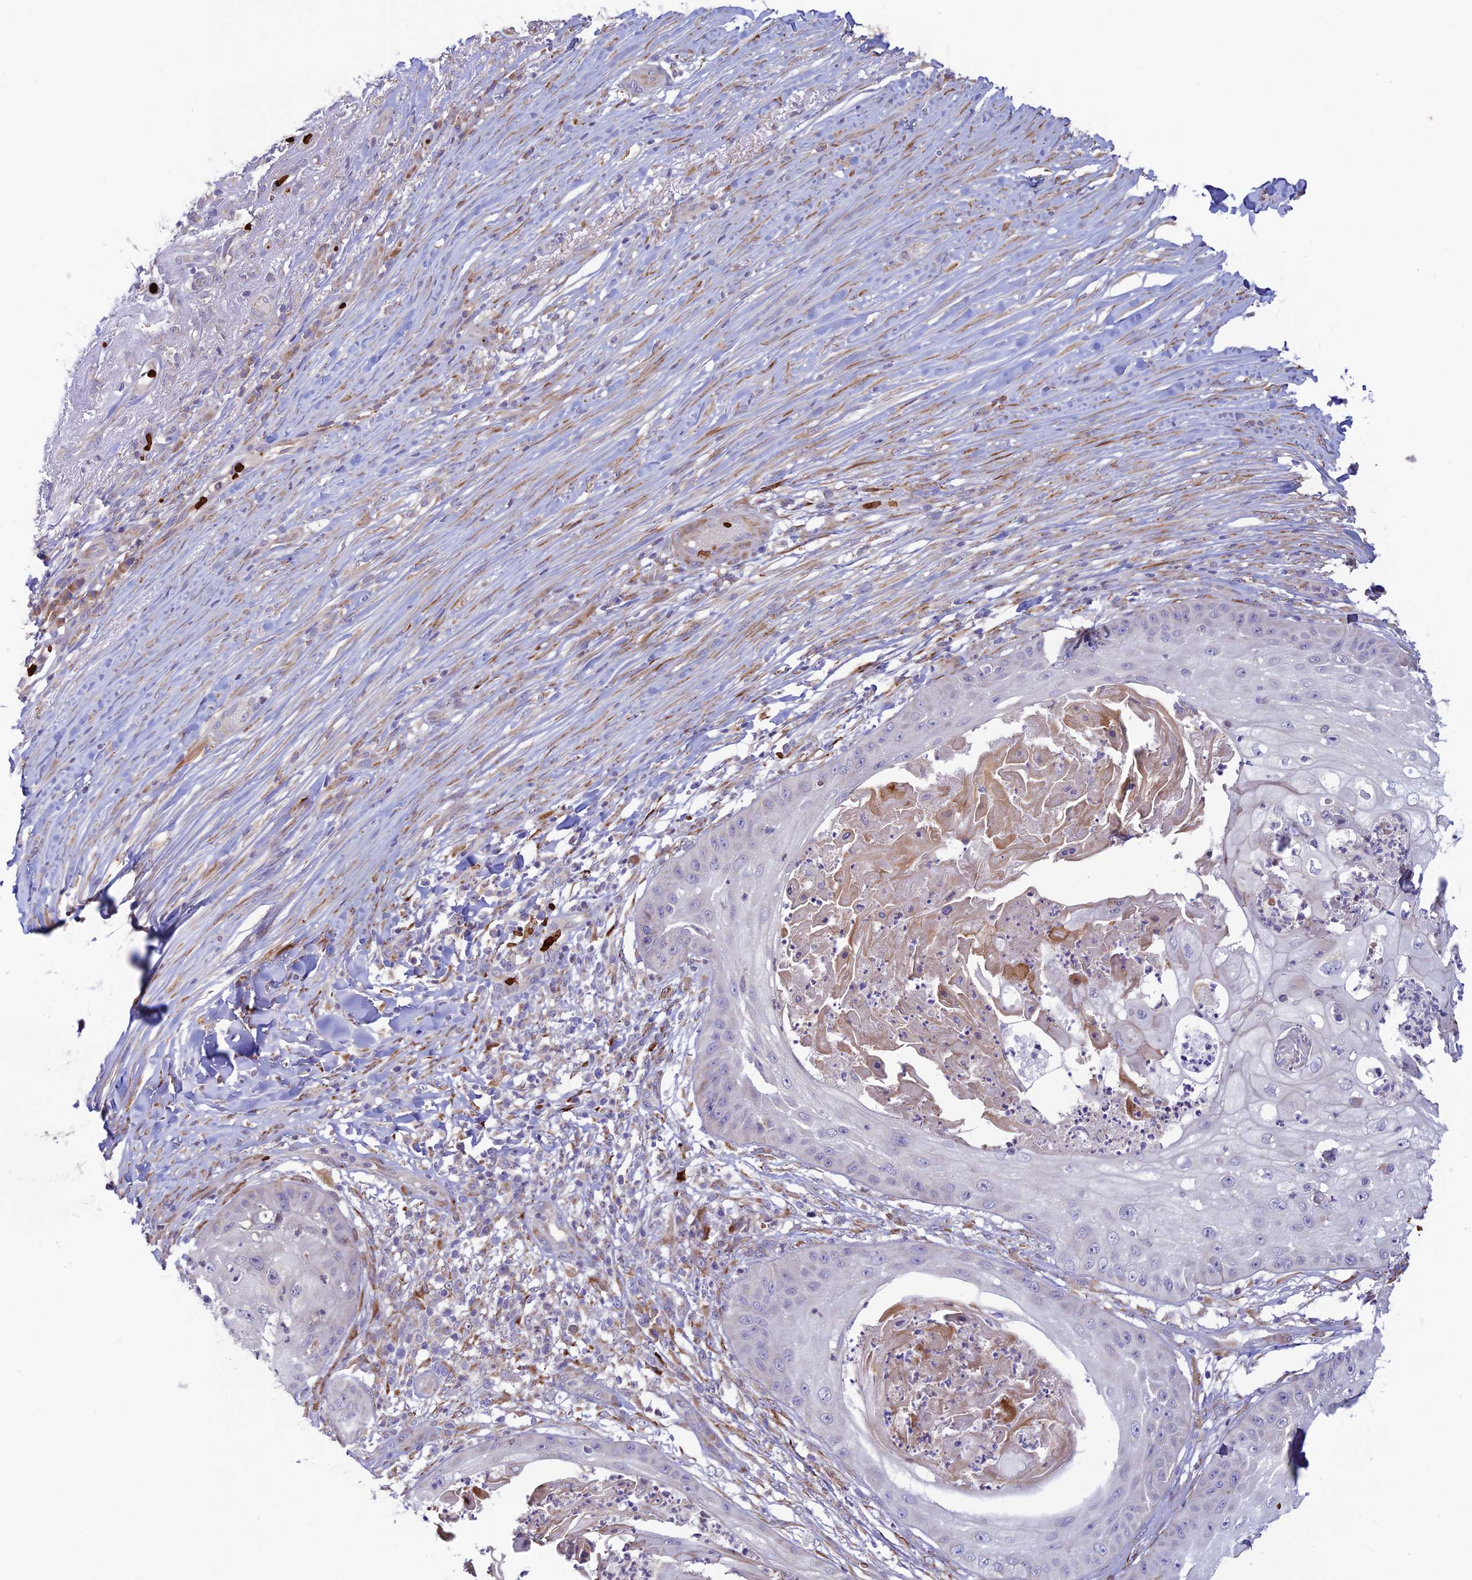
{"staining": {"intensity": "negative", "quantity": "none", "location": "none"}, "tissue": "skin cancer", "cell_type": "Tumor cells", "image_type": "cancer", "snomed": [{"axis": "morphology", "description": "Squamous cell carcinoma, NOS"}, {"axis": "topography", "description": "Skin"}], "caption": "Immunohistochemistry (IHC) micrograph of neoplastic tissue: skin cancer (squamous cell carcinoma) stained with DAB reveals no significant protein positivity in tumor cells.", "gene": "UFSP2", "patient": {"sex": "male", "age": 70}}